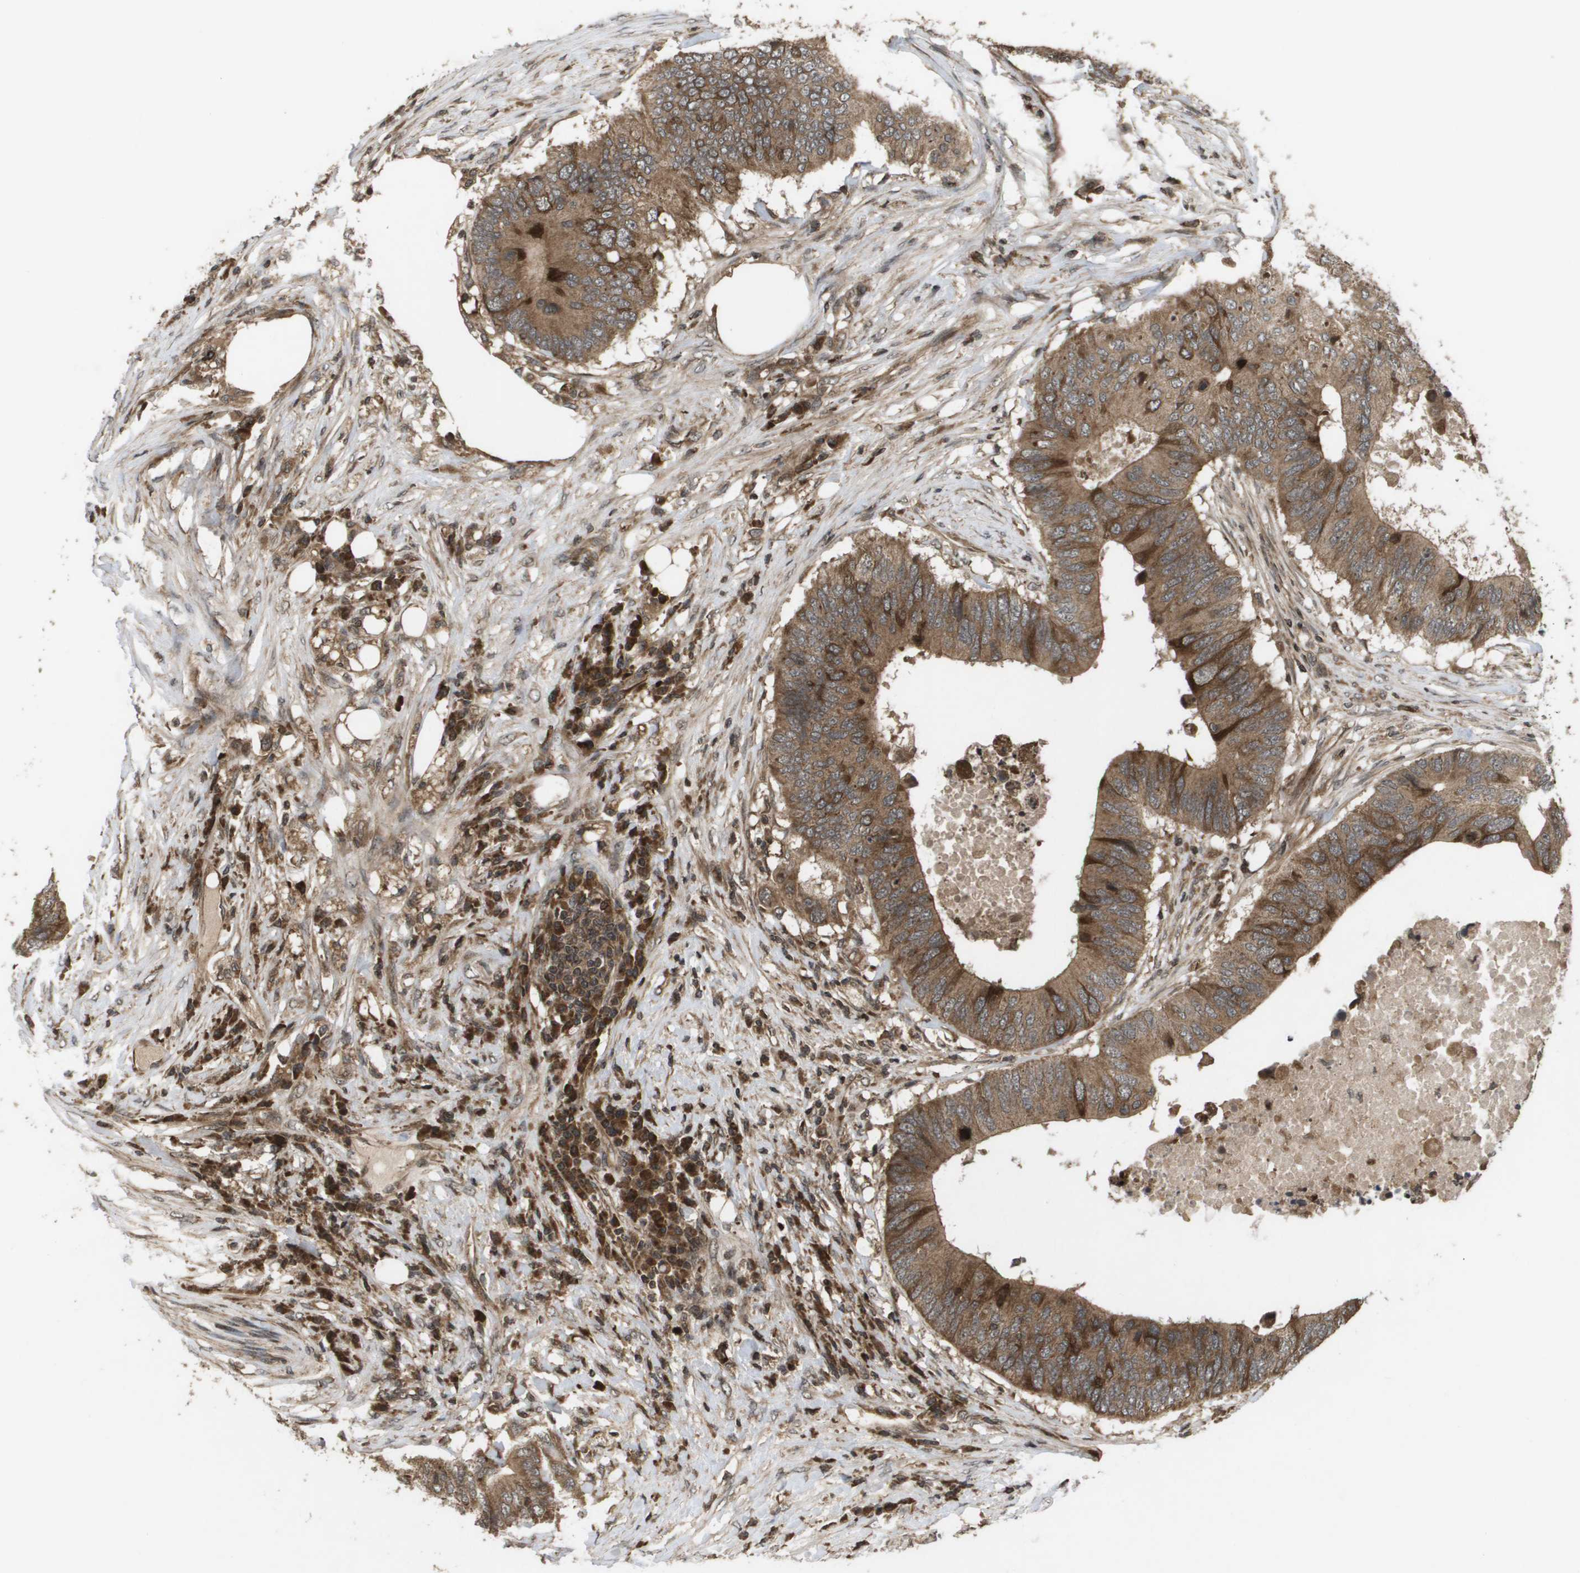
{"staining": {"intensity": "strong", "quantity": "25%-75%", "location": "cytoplasmic/membranous"}, "tissue": "colorectal cancer", "cell_type": "Tumor cells", "image_type": "cancer", "snomed": [{"axis": "morphology", "description": "Adenocarcinoma, NOS"}, {"axis": "topography", "description": "Colon"}], "caption": "Brown immunohistochemical staining in human adenocarcinoma (colorectal) shows strong cytoplasmic/membranous expression in approximately 25%-75% of tumor cells.", "gene": "KIF11", "patient": {"sex": "male", "age": 71}}